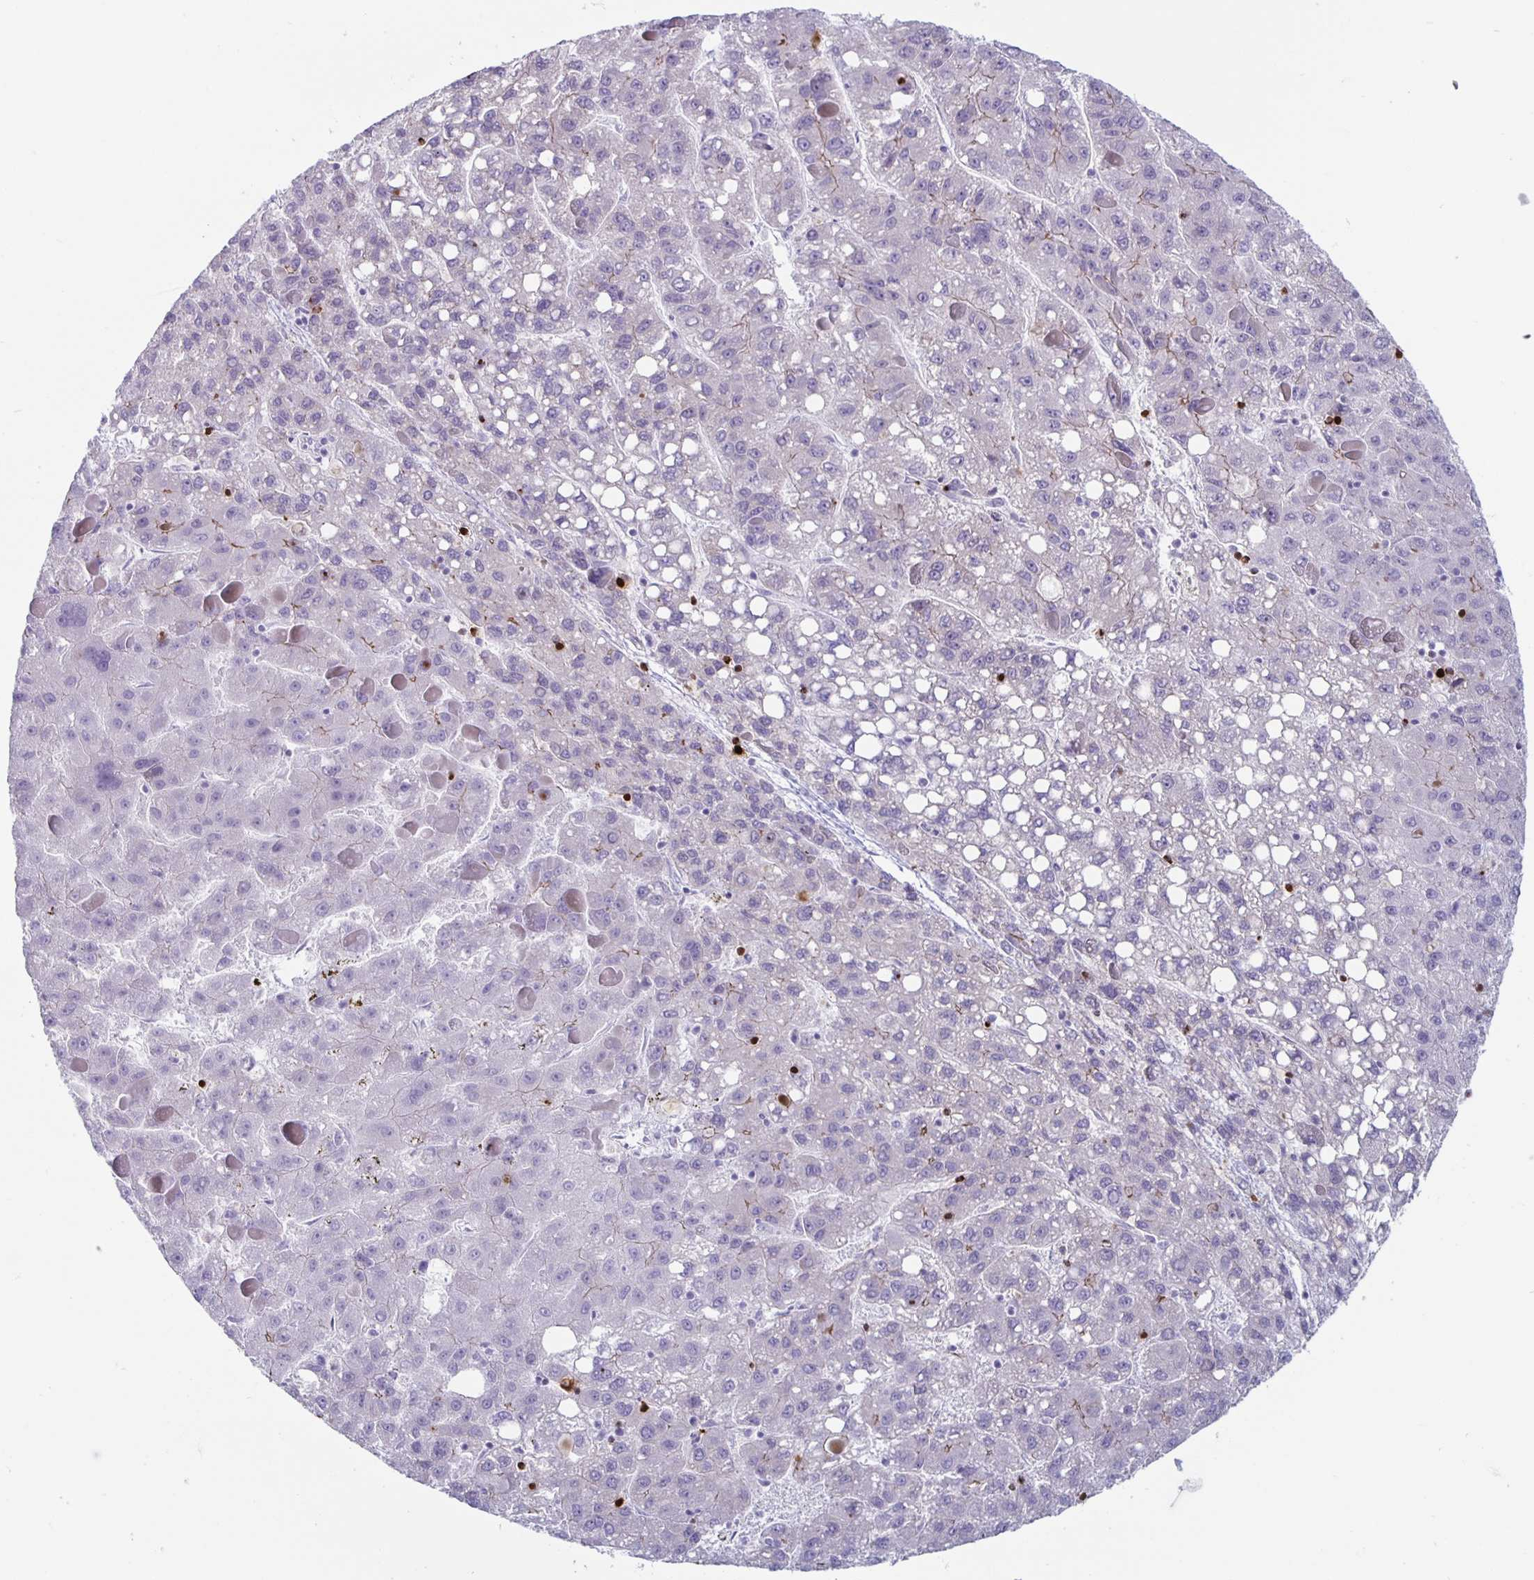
{"staining": {"intensity": "negative", "quantity": "none", "location": "none"}, "tissue": "liver cancer", "cell_type": "Tumor cells", "image_type": "cancer", "snomed": [{"axis": "morphology", "description": "Carcinoma, Hepatocellular, NOS"}, {"axis": "topography", "description": "Liver"}], "caption": "This photomicrograph is of liver cancer (hepatocellular carcinoma) stained with immunohistochemistry to label a protein in brown with the nuclei are counter-stained blue. There is no staining in tumor cells.", "gene": "GZMK", "patient": {"sex": "female", "age": 82}}